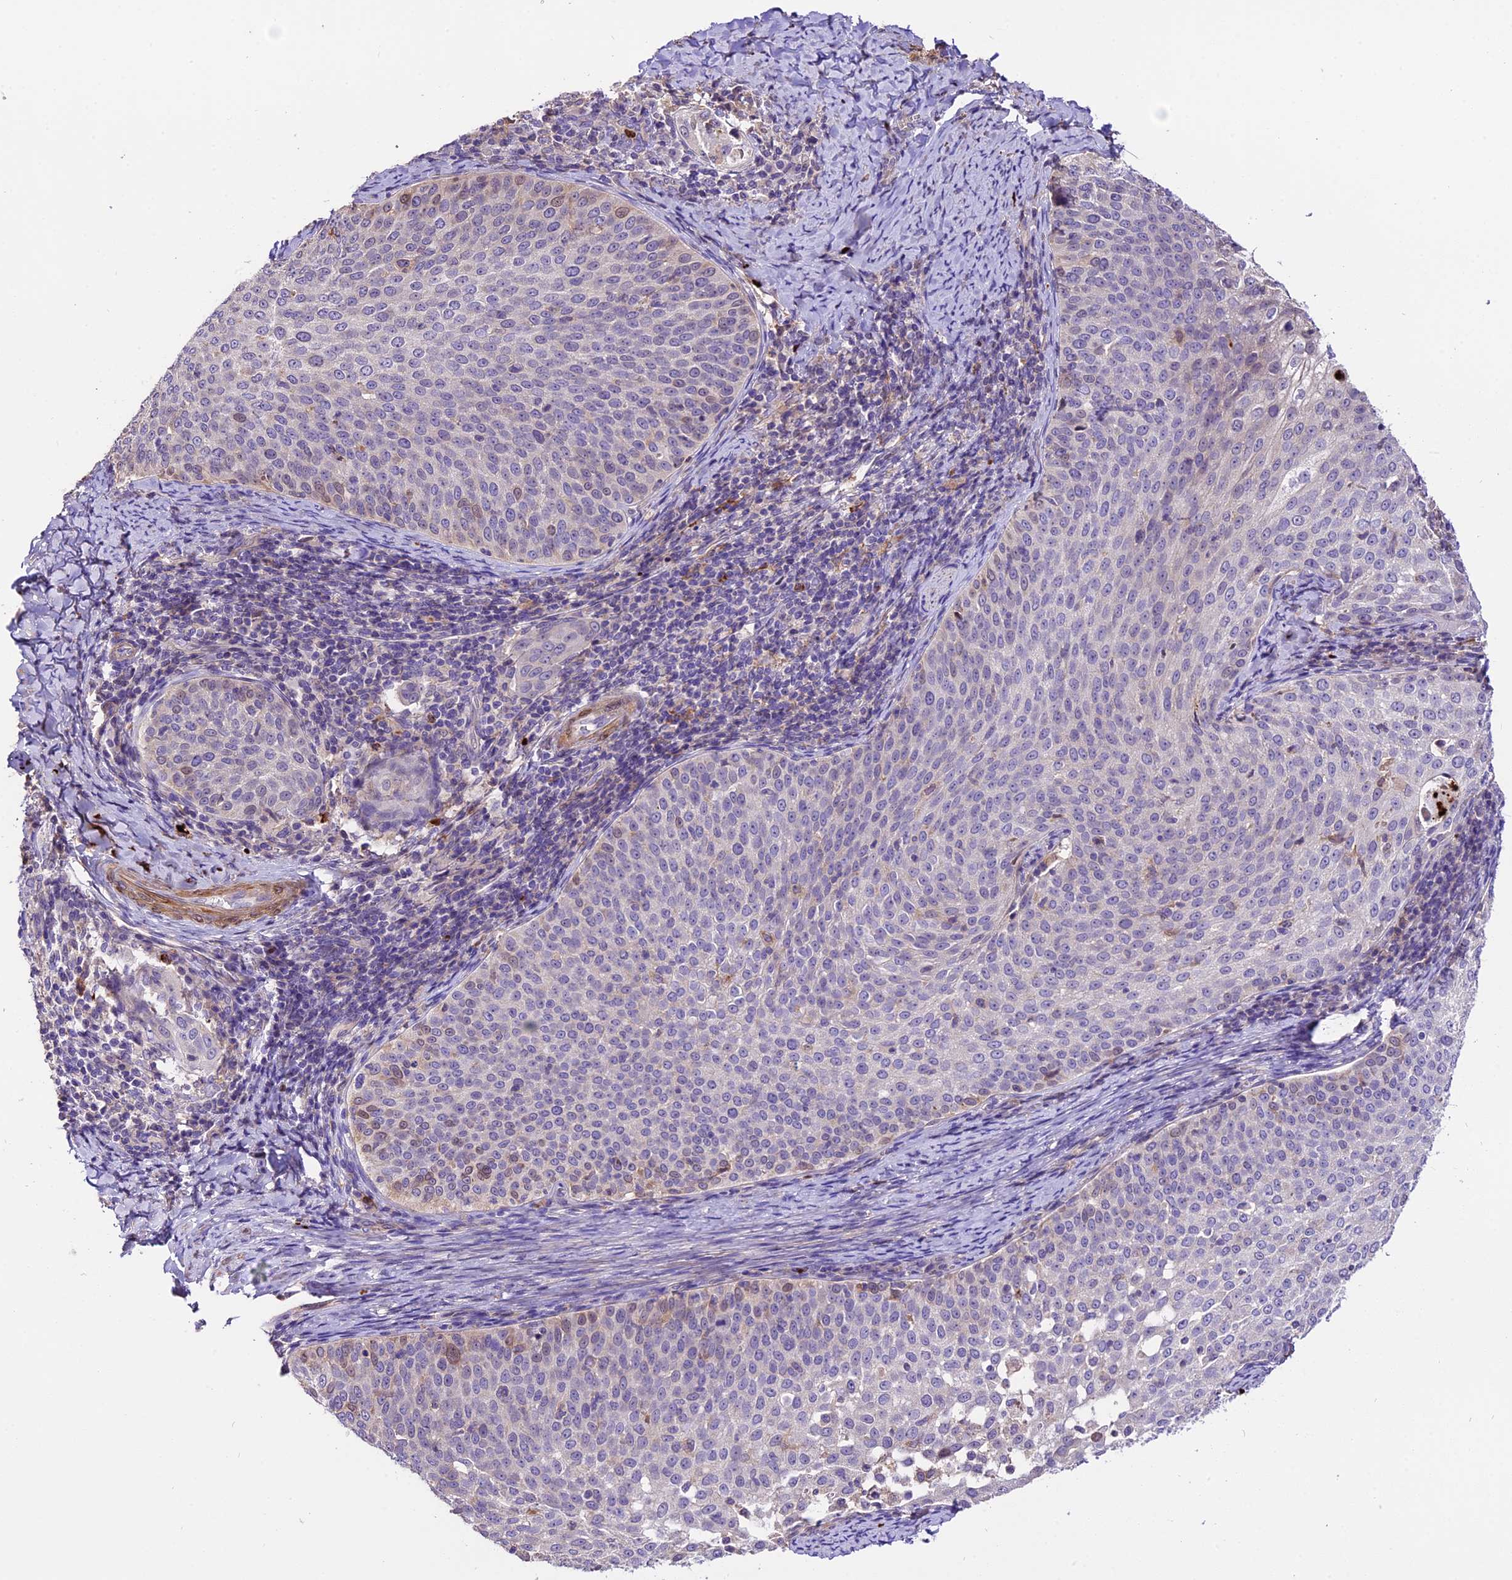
{"staining": {"intensity": "weak", "quantity": "<25%", "location": "cytoplasmic/membranous,nuclear"}, "tissue": "cervical cancer", "cell_type": "Tumor cells", "image_type": "cancer", "snomed": [{"axis": "morphology", "description": "Squamous cell carcinoma, NOS"}, {"axis": "topography", "description": "Cervix"}], "caption": "IHC of cervical cancer (squamous cell carcinoma) shows no expression in tumor cells.", "gene": "MAP3K7CL", "patient": {"sex": "female", "age": 57}}